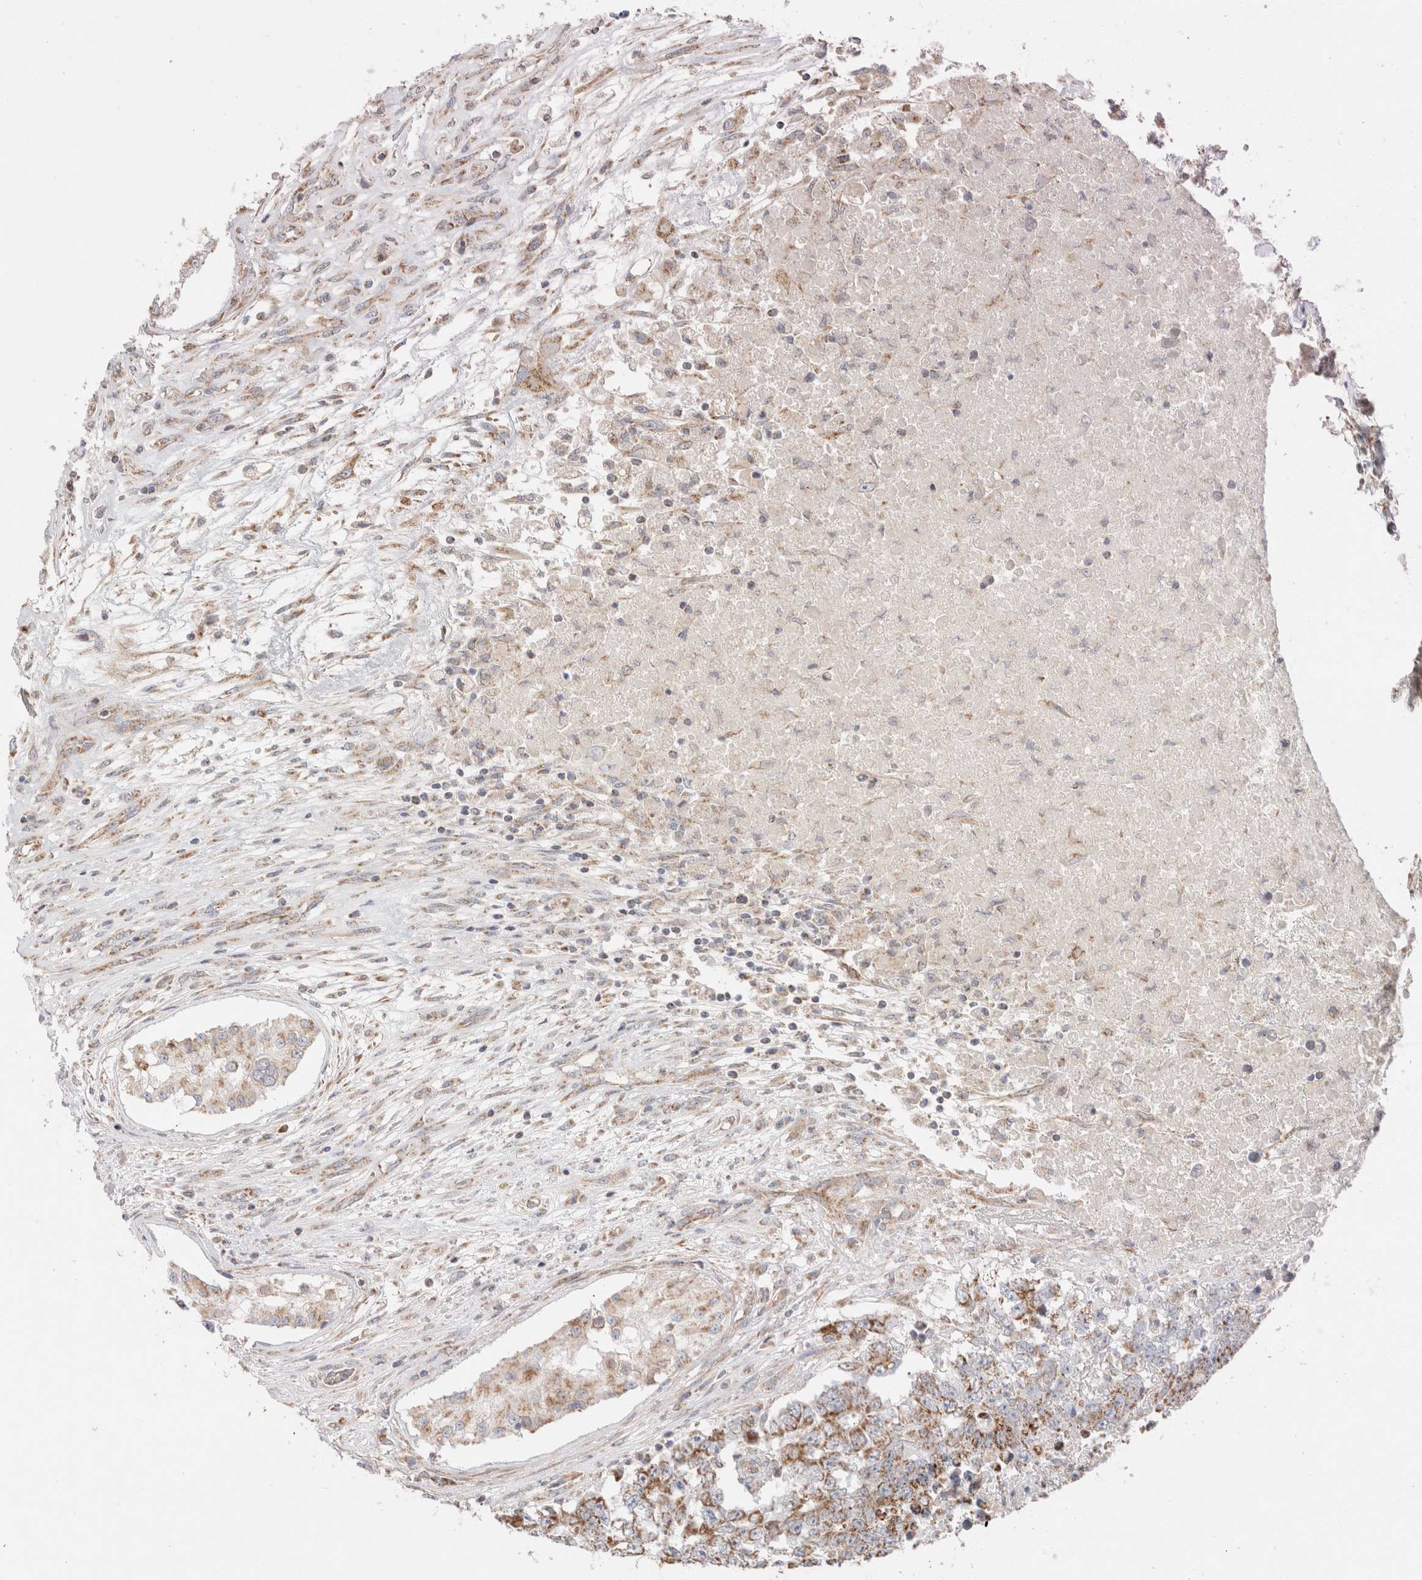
{"staining": {"intensity": "moderate", "quantity": ">75%", "location": "cytoplasmic/membranous"}, "tissue": "testis cancer", "cell_type": "Tumor cells", "image_type": "cancer", "snomed": [{"axis": "morphology", "description": "Carcinoma, Embryonal, NOS"}, {"axis": "topography", "description": "Testis"}], "caption": "Moderate cytoplasmic/membranous protein staining is identified in about >75% of tumor cells in testis cancer. The staining was performed using DAB, with brown indicating positive protein expression. Nuclei are stained blue with hematoxylin.", "gene": "MRM3", "patient": {"sex": "male", "age": 25}}